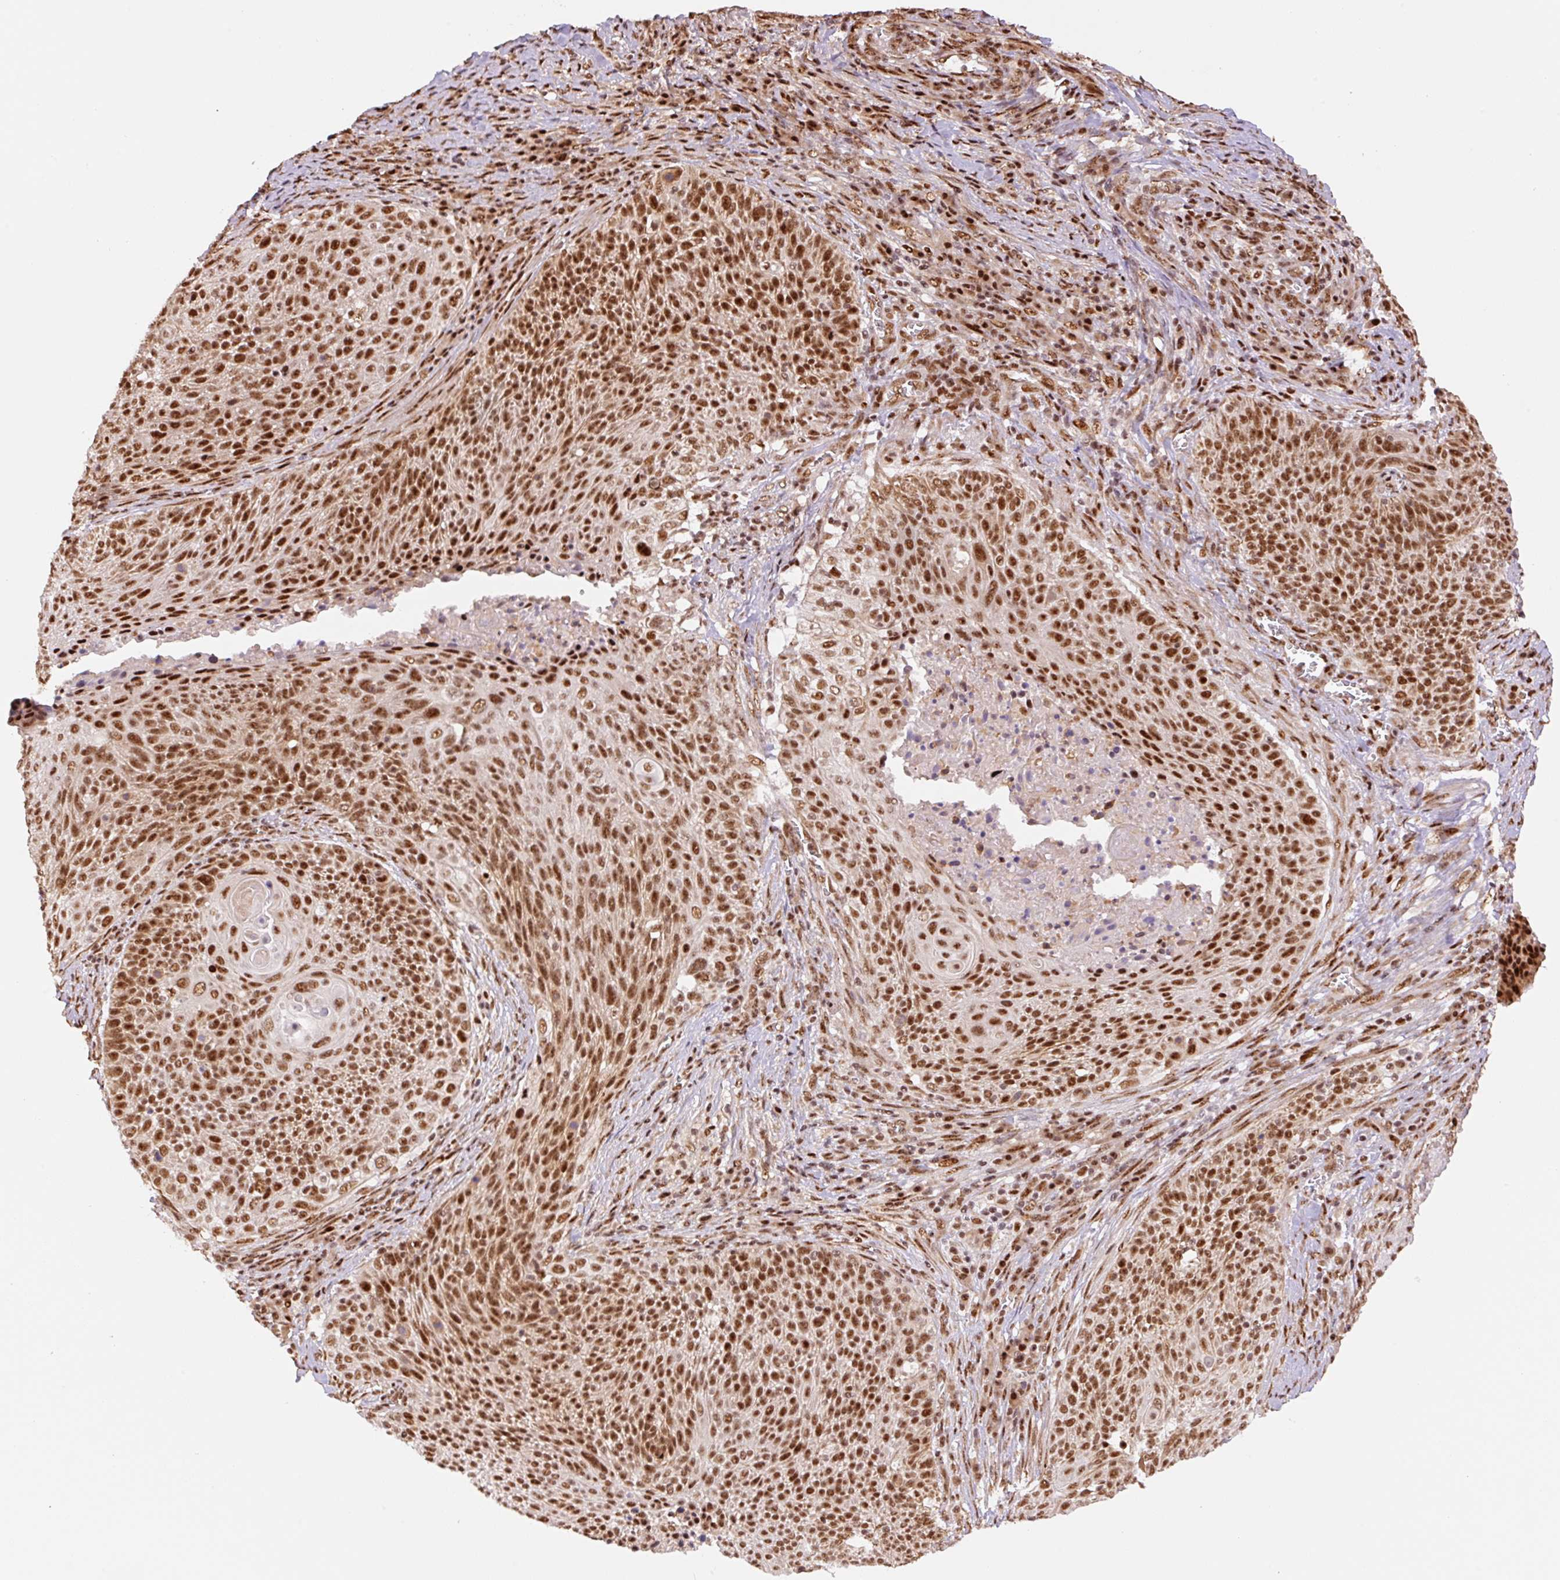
{"staining": {"intensity": "strong", "quantity": ">75%", "location": "nuclear"}, "tissue": "cervical cancer", "cell_type": "Tumor cells", "image_type": "cancer", "snomed": [{"axis": "morphology", "description": "Squamous cell carcinoma, NOS"}, {"axis": "topography", "description": "Cervix"}], "caption": "Cervical cancer stained with a brown dye shows strong nuclear positive staining in approximately >75% of tumor cells.", "gene": "INTS8", "patient": {"sex": "female", "age": 31}}